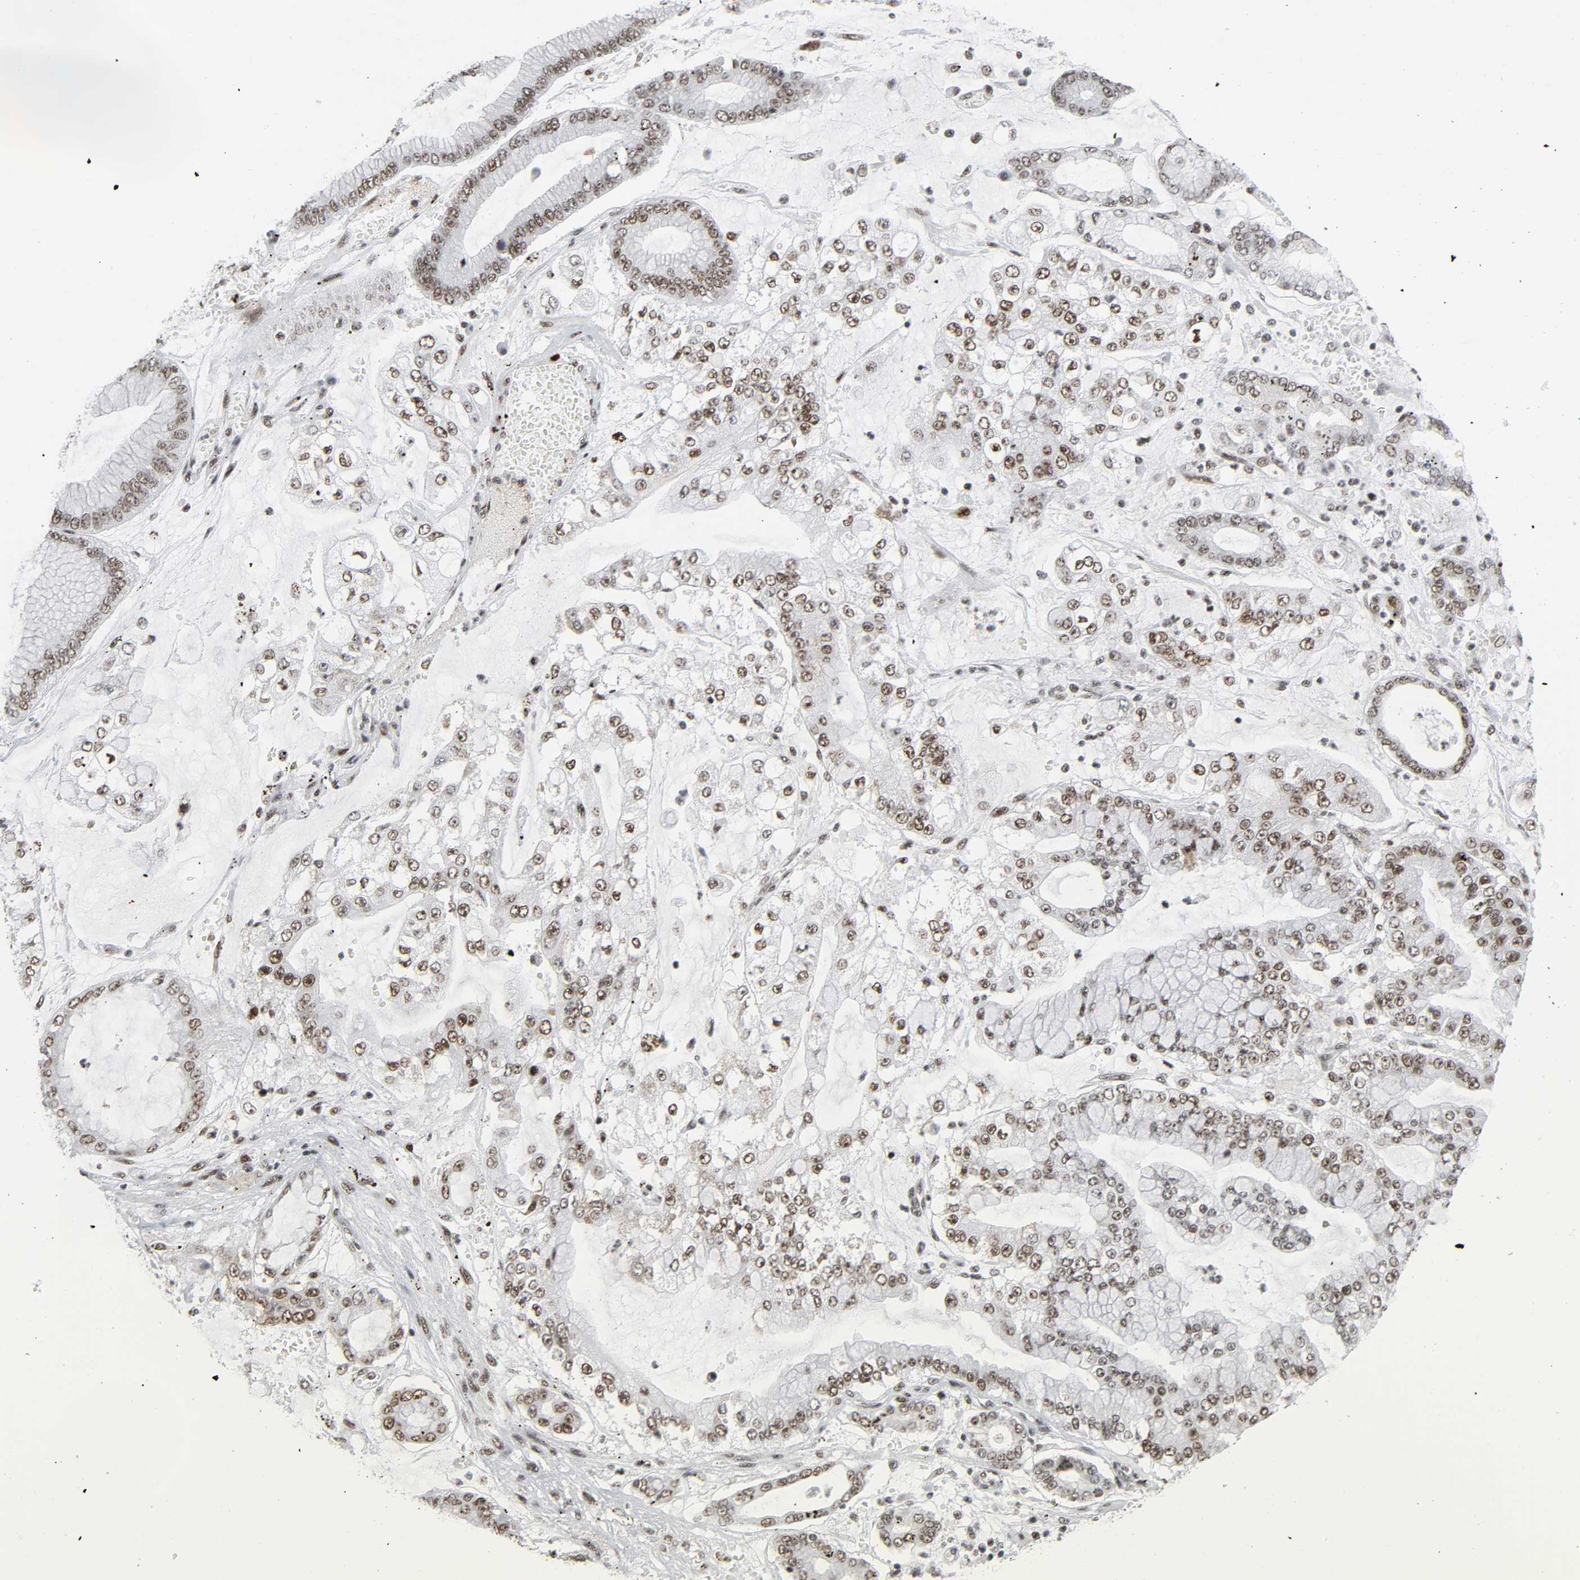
{"staining": {"intensity": "moderate", "quantity": ">75%", "location": "nuclear"}, "tissue": "stomach cancer", "cell_type": "Tumor cells", "image_type": "cancer", "snomed": [{"axis": "morphology", "description": "Normal tissue, NOS"}, {"axis": "morphology", "description": "Adenocarcinoma, NOS"}, {"axis": "topography", "description": "Stomach, upper"}, {"axis": "topography", "description": "Stomach"}], "caption": "A histopathology image of human stomach cancer stained for a protein reveals moderate nuclear brown staining in tumor cells. The staining was performed using DAB (3,3'-diaminobenzidine), with brown indicating positive protein expression. Nuclei are stained blue with hematoxylin.", "gene": "CDK7", "patient": {"sex": "male", "age": 76}}